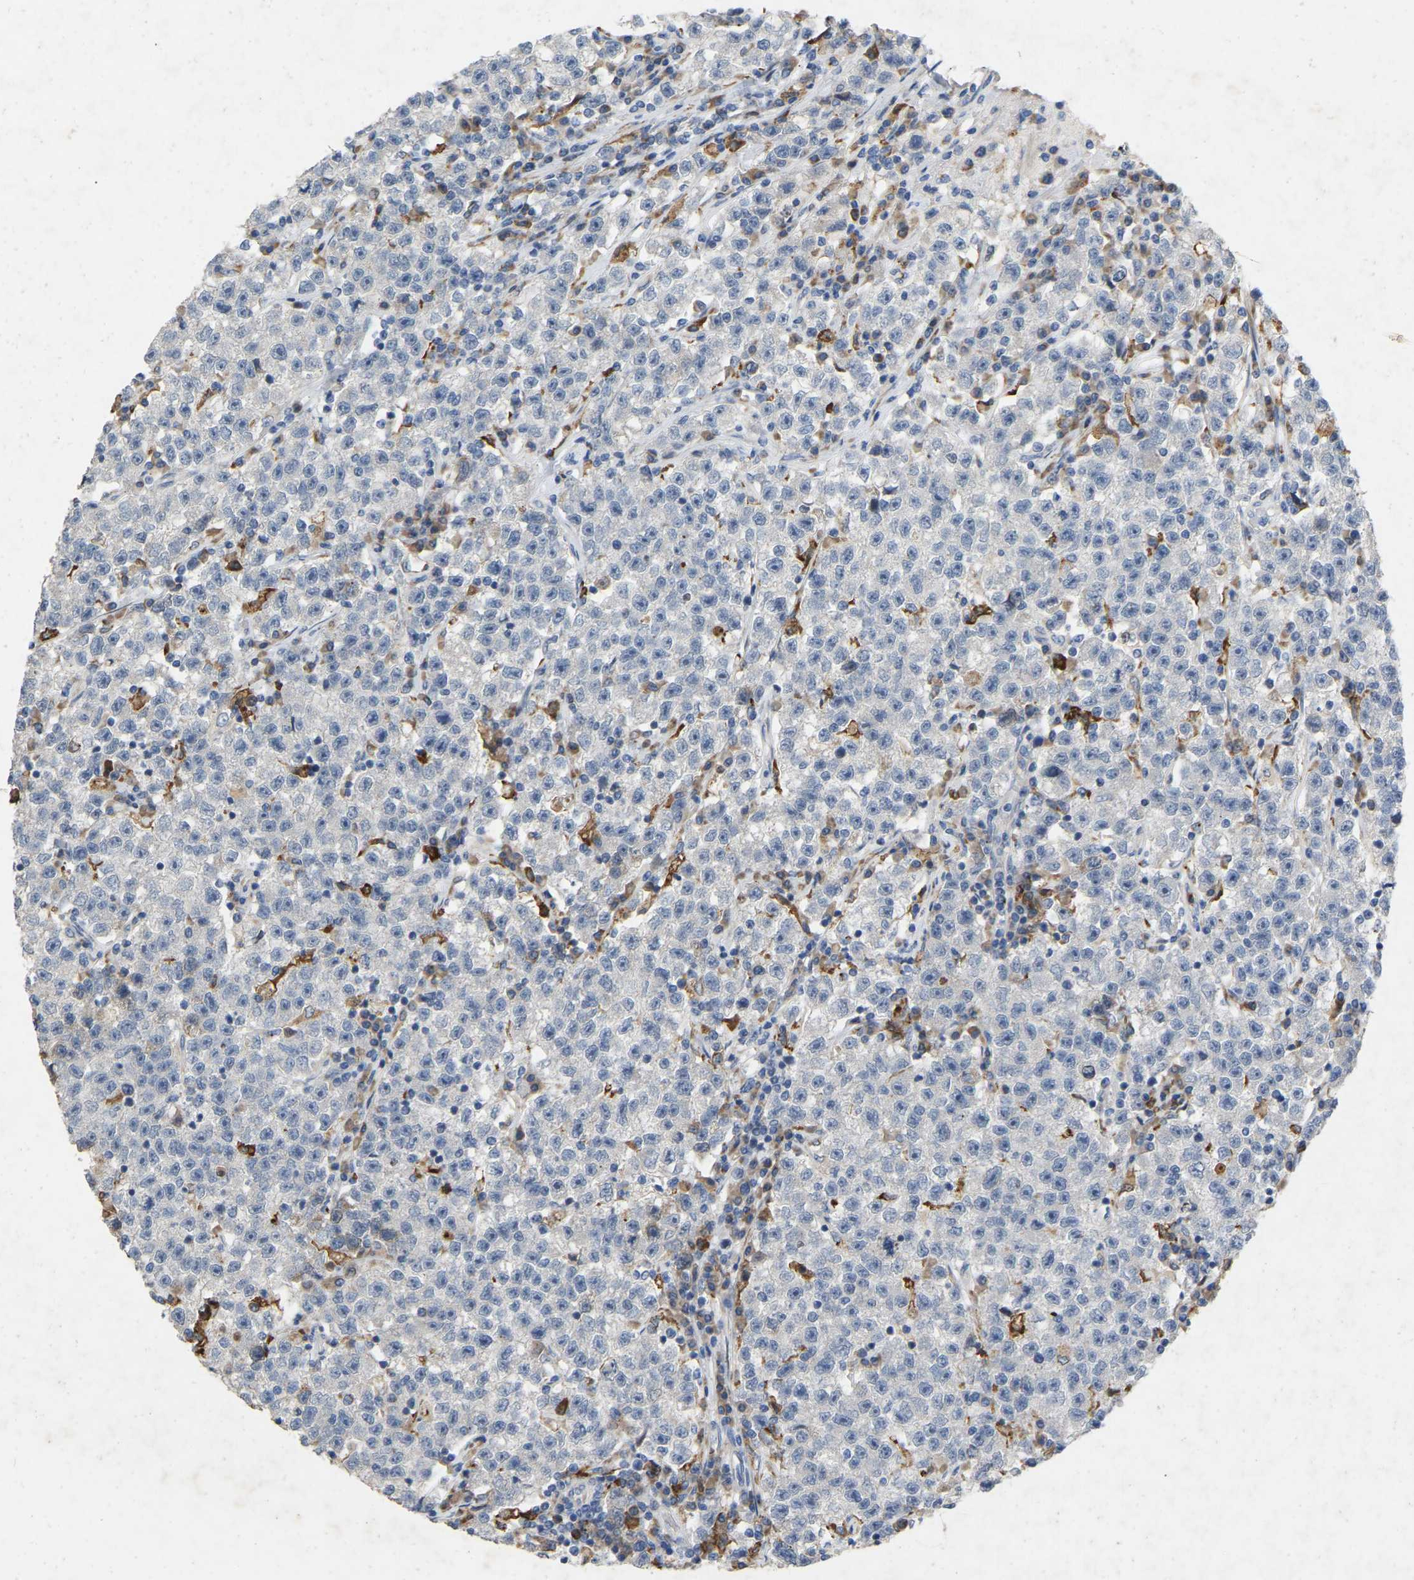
{"staining": {"intensity": "negative", "quantity": "none", "location": "none"}, "tissue": "testis cancer", "cell_type": "Tumor cells", "image_type": "cancer", "snomed": [{"axis": "morphology", "description": "Seminoma, NOS"}, {"axis": "topography", "description": "Testis"}], "caption": "IHC of human seminoma (testis) displays no staining in tumor cells.", "gene": "RHEB", "patient": {"sex": "male", "age": 22}}